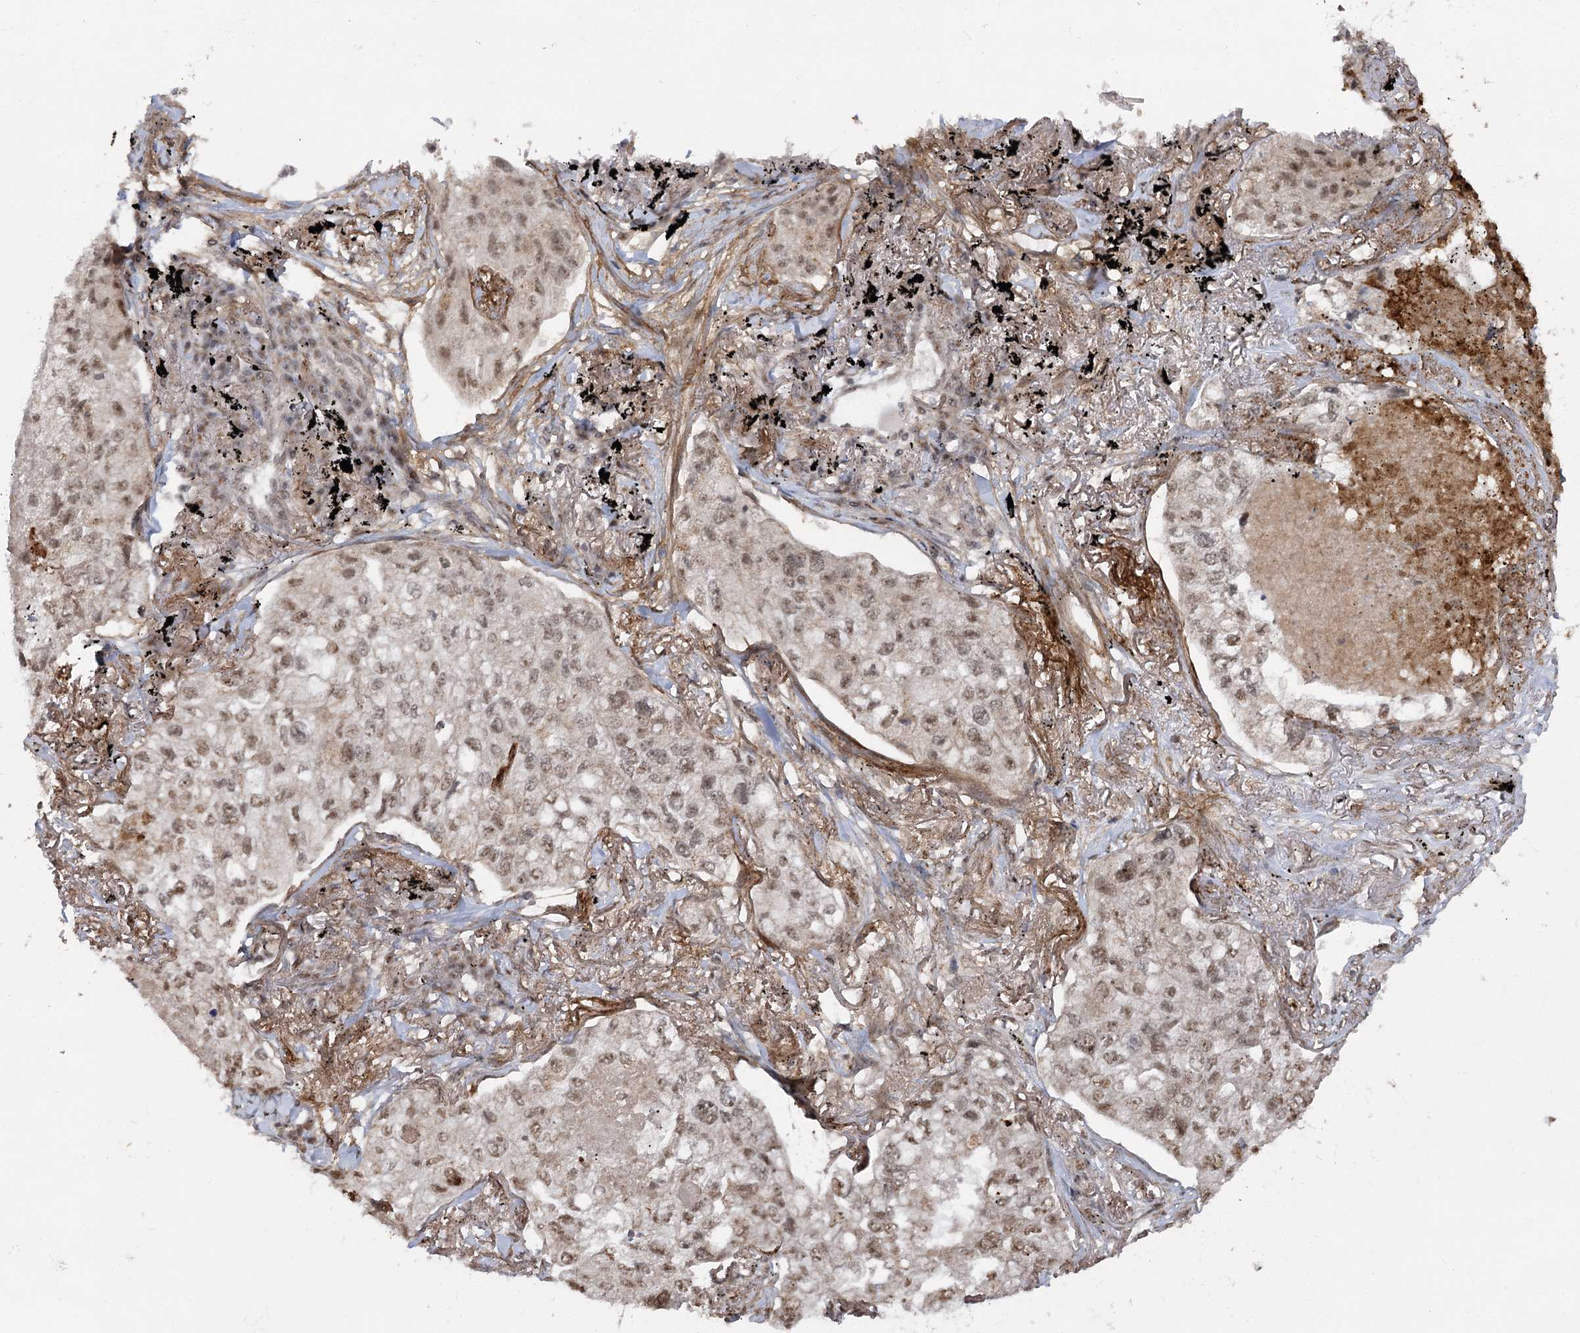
{"staining": {"intensity": "weak", "quantity": ">75%", "location": "nuclear"}, "tissue": "lung cancer", "cell_type": "Tumor cells", "image_type": "cancer", "snomed": [{"axis": "morphology", "description": "Adenocarcinoma, NOS"}, {"axis": "topography", "description": "Lung"}], "caption": "A photomicrograph showing weak nuclear staining in approximately >75% of tumor cells in lung cancer (adenocarcinoma), as visualized by brown immunohistochemical staining.", "gene": "GNL3L", "patient": {"sex": "male", "age": 65}}